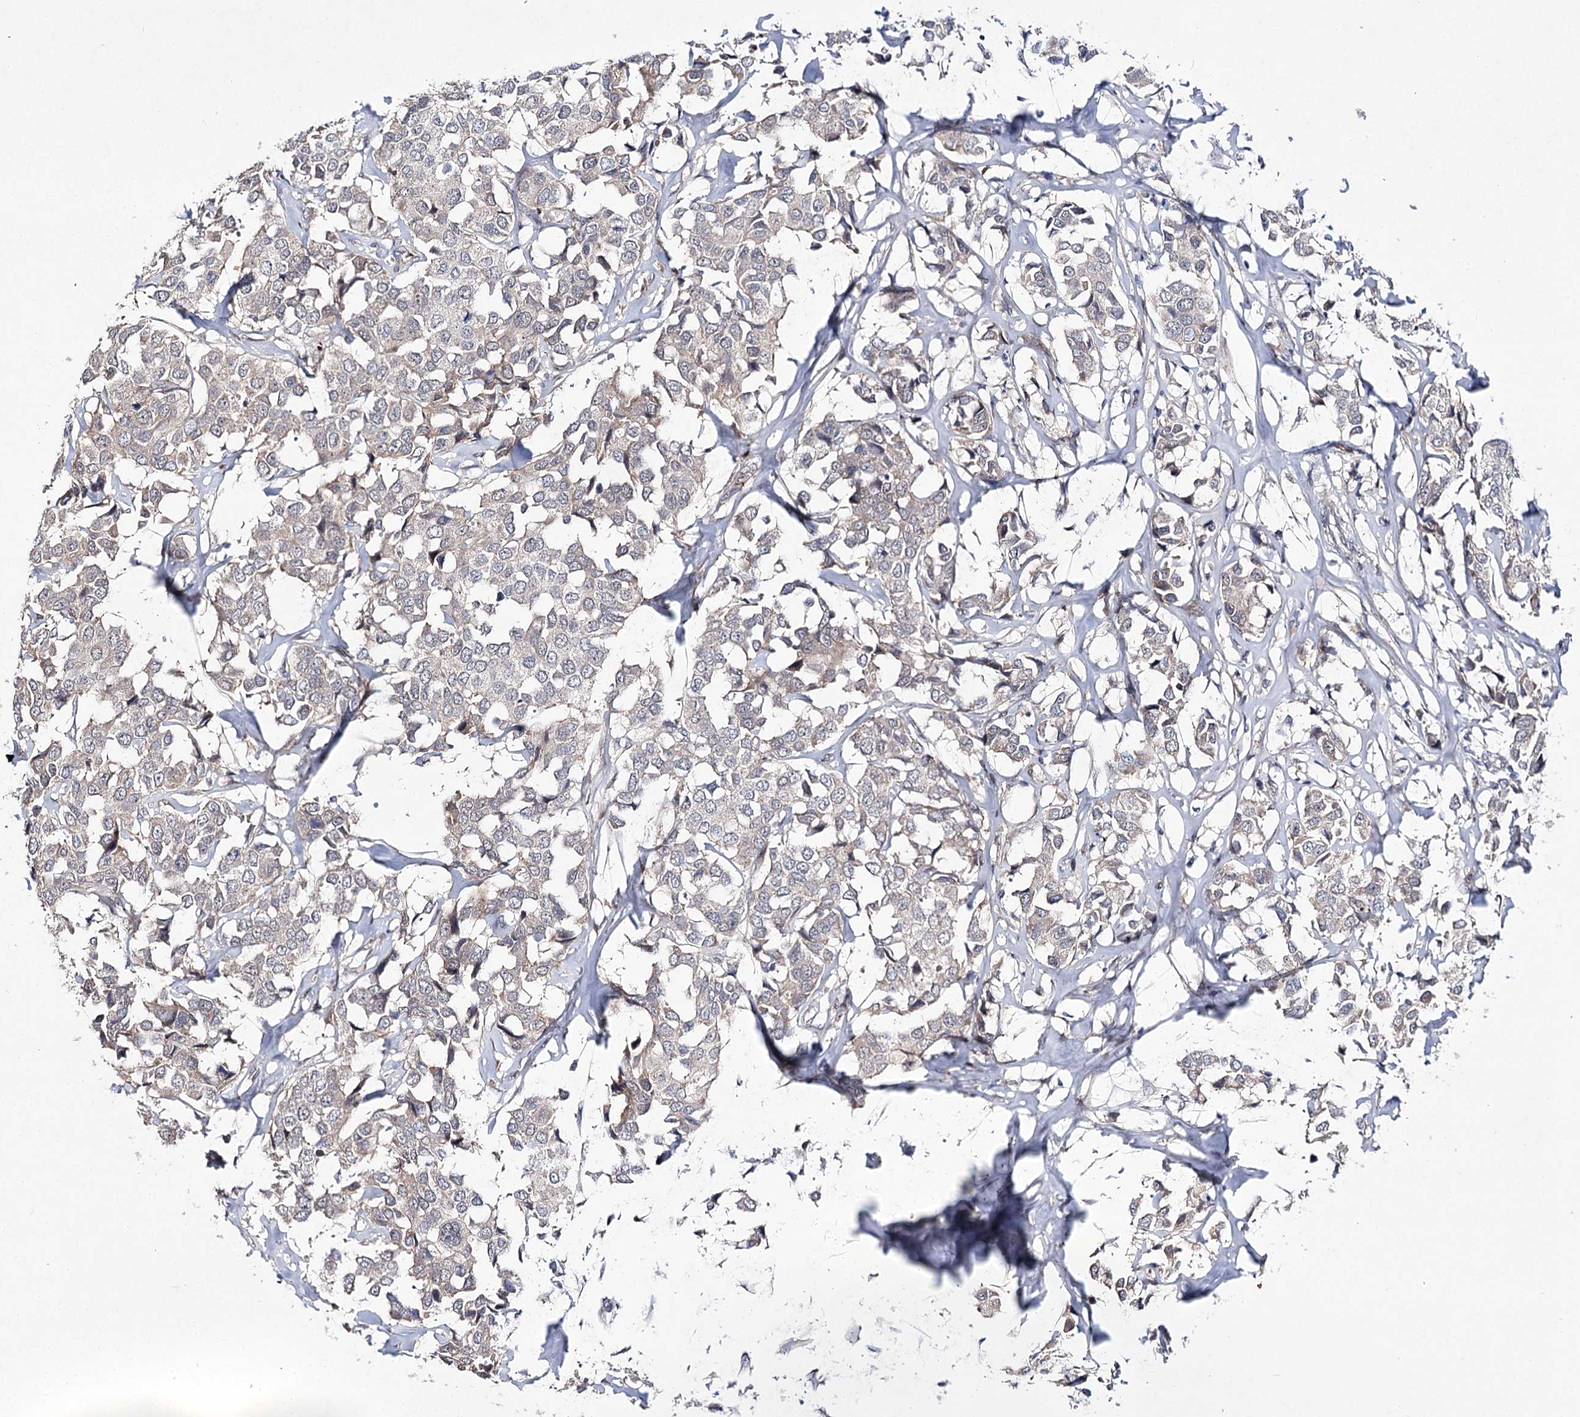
{"staining": {"intensity": "weak", "quantity": "<25%", "location": "cytoplasmic/membranous"}, "tissue": "breast cancer", "cell_type": "Tumor cells", "image_type": "cancer", "snomed": [{"axis": "morphology", "description": "Duct carcinoma"}, {"axis": "topography", "description": "Breast"}], "caption": "This is a image of immunohistochemistry (IHC) staining of breast infiltrating ductal carcinoma, which shows no positivity in tumor cells.", "gene": "ARHGAP32", "patient": {"sex": "female", "age": 80}}